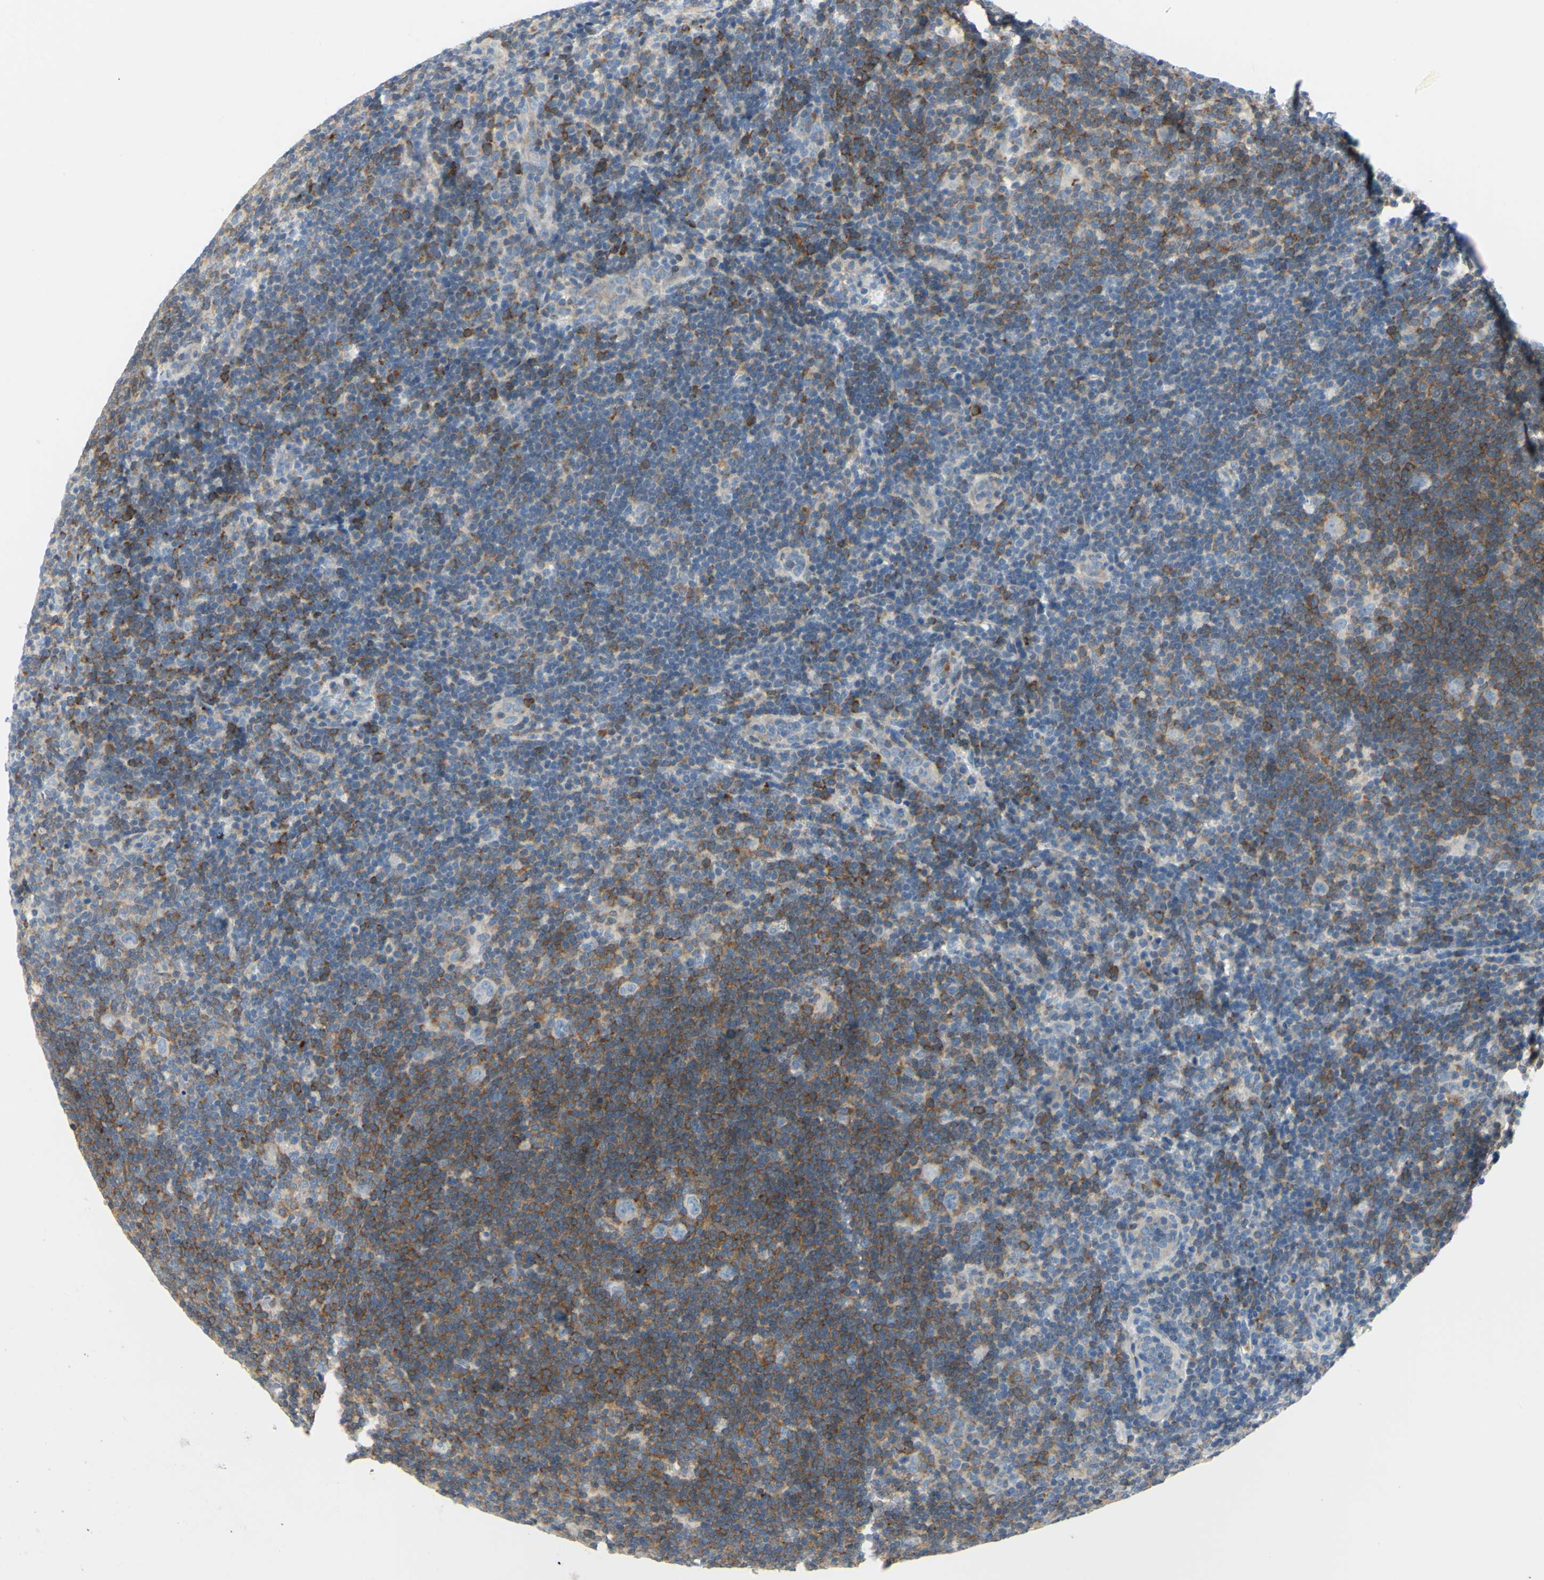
{"staining": {"intensity": "weak", "quantity": "25%-75%", "location": "cytoplasmic/membranous"}, "tissue": "lymphoma", "cell_type": "Tumor cells", "image_type": "cancer", "snomed": [{"axis": "morphology", "description": "Hodgkin's disease, NOS"}, {"axis": "topography", "description": "Lymph node"}], "caption": "A high-resolution micrograph shows IHC staining of Hodgkin's disease, which reveals weak cytoplasmic/membranous positivity in approximately 25%-75% of tumor cells. The staining was performed using DAB to visualize the protein expression in brown, while the nuclei were stained in blue with hematoxylin (Magnification: 20x).", "gene": "MUC1", "patient": {"sex": "female", "age": 57}}